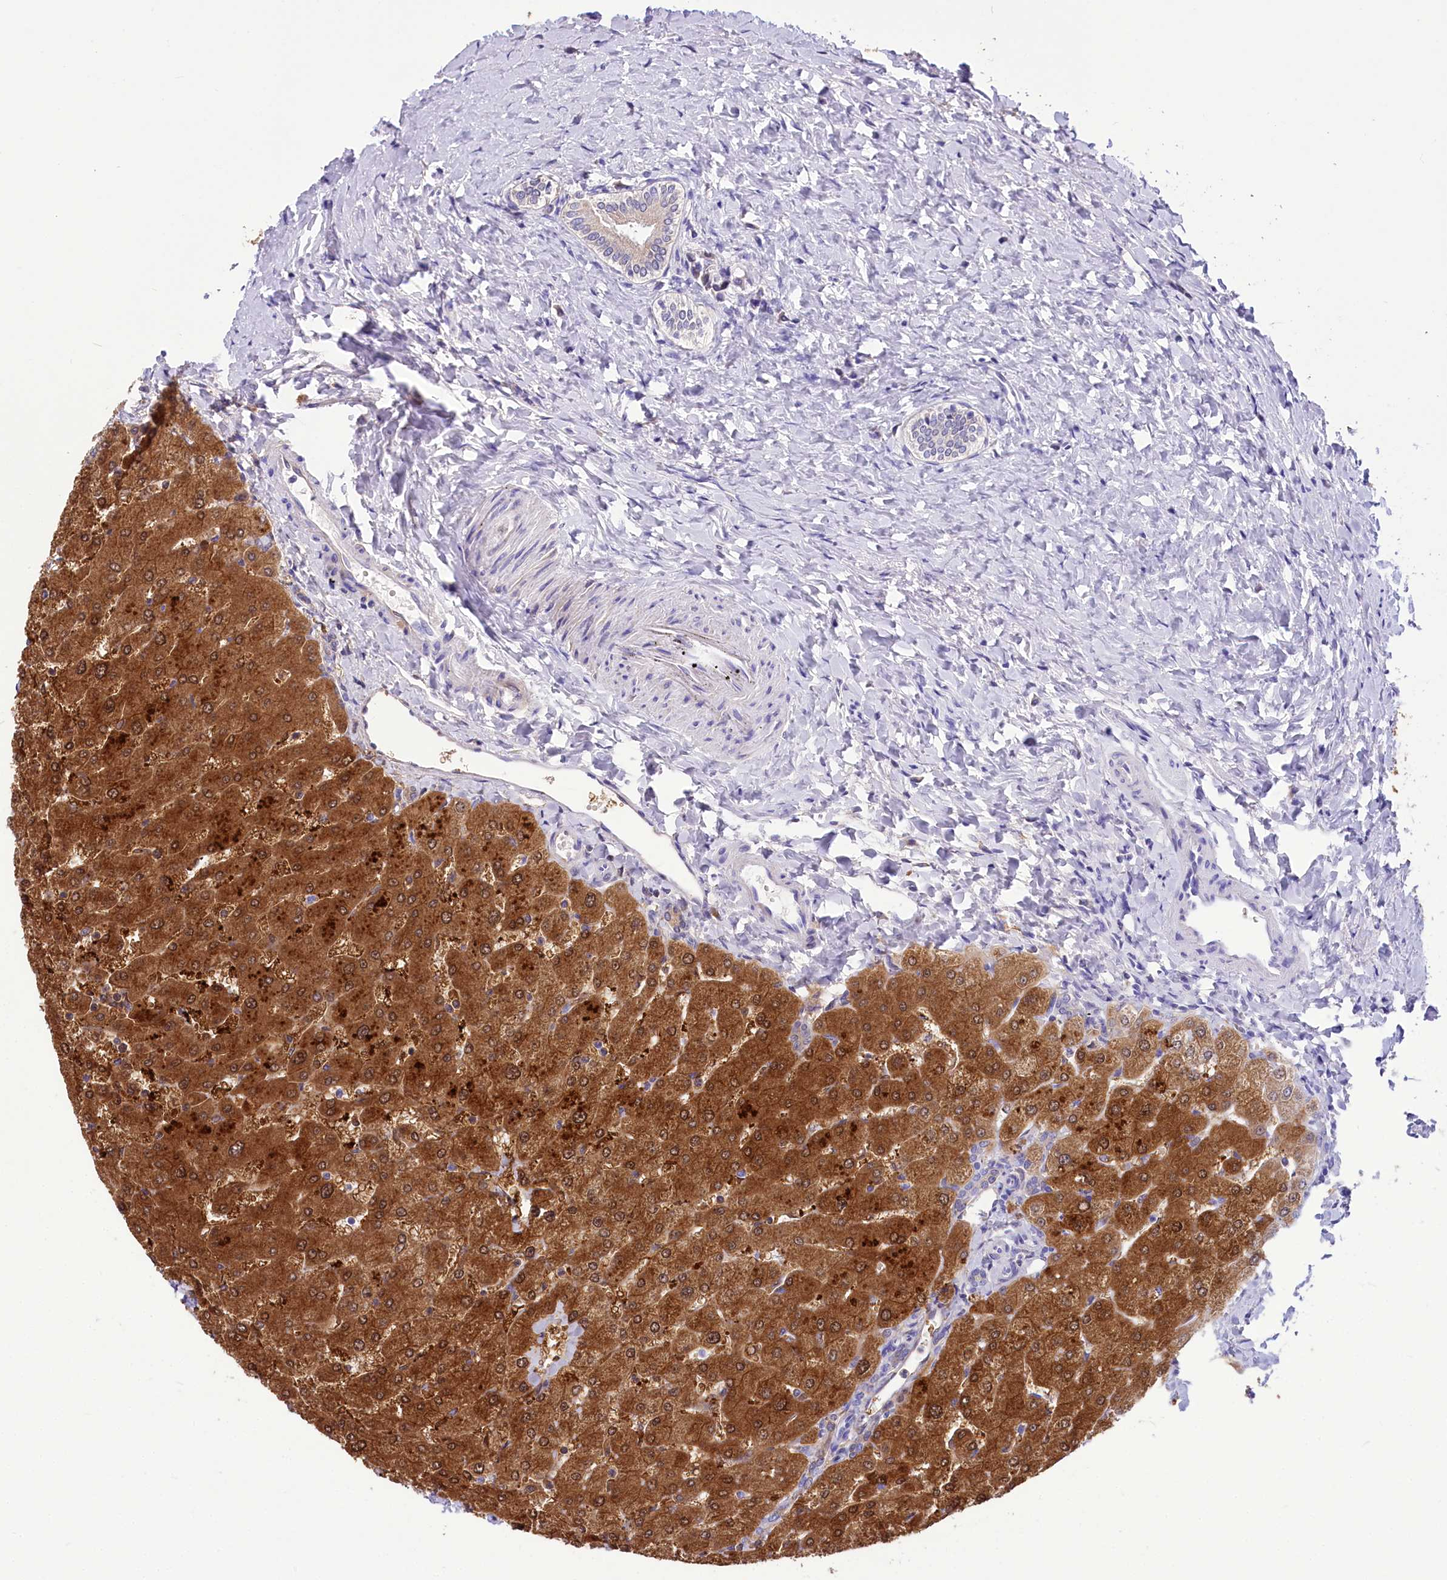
{"staining": {"intensity": "negative", "quantity": "none", "location": "none"}, "tissue": "liver", "cell_type": "Cholangiocytes", "image_type": "normal", "snomed": [{"axis": "morphology", "description": "Normal tissue, NOS"}, {"axis": "topography", "description": "Liver"}], "caption": "High power microscopy photomicrograph of an immunohistochemistry (IHC) histopathology image of normal liver, revealing no significant positivity in cholangiocytes. The staining is performed using DAB brown chromogen with nuclei counter-stained in using hematoxylin.", "gene": "TTC36", "patient": {"sex": "male", "age": 55}}